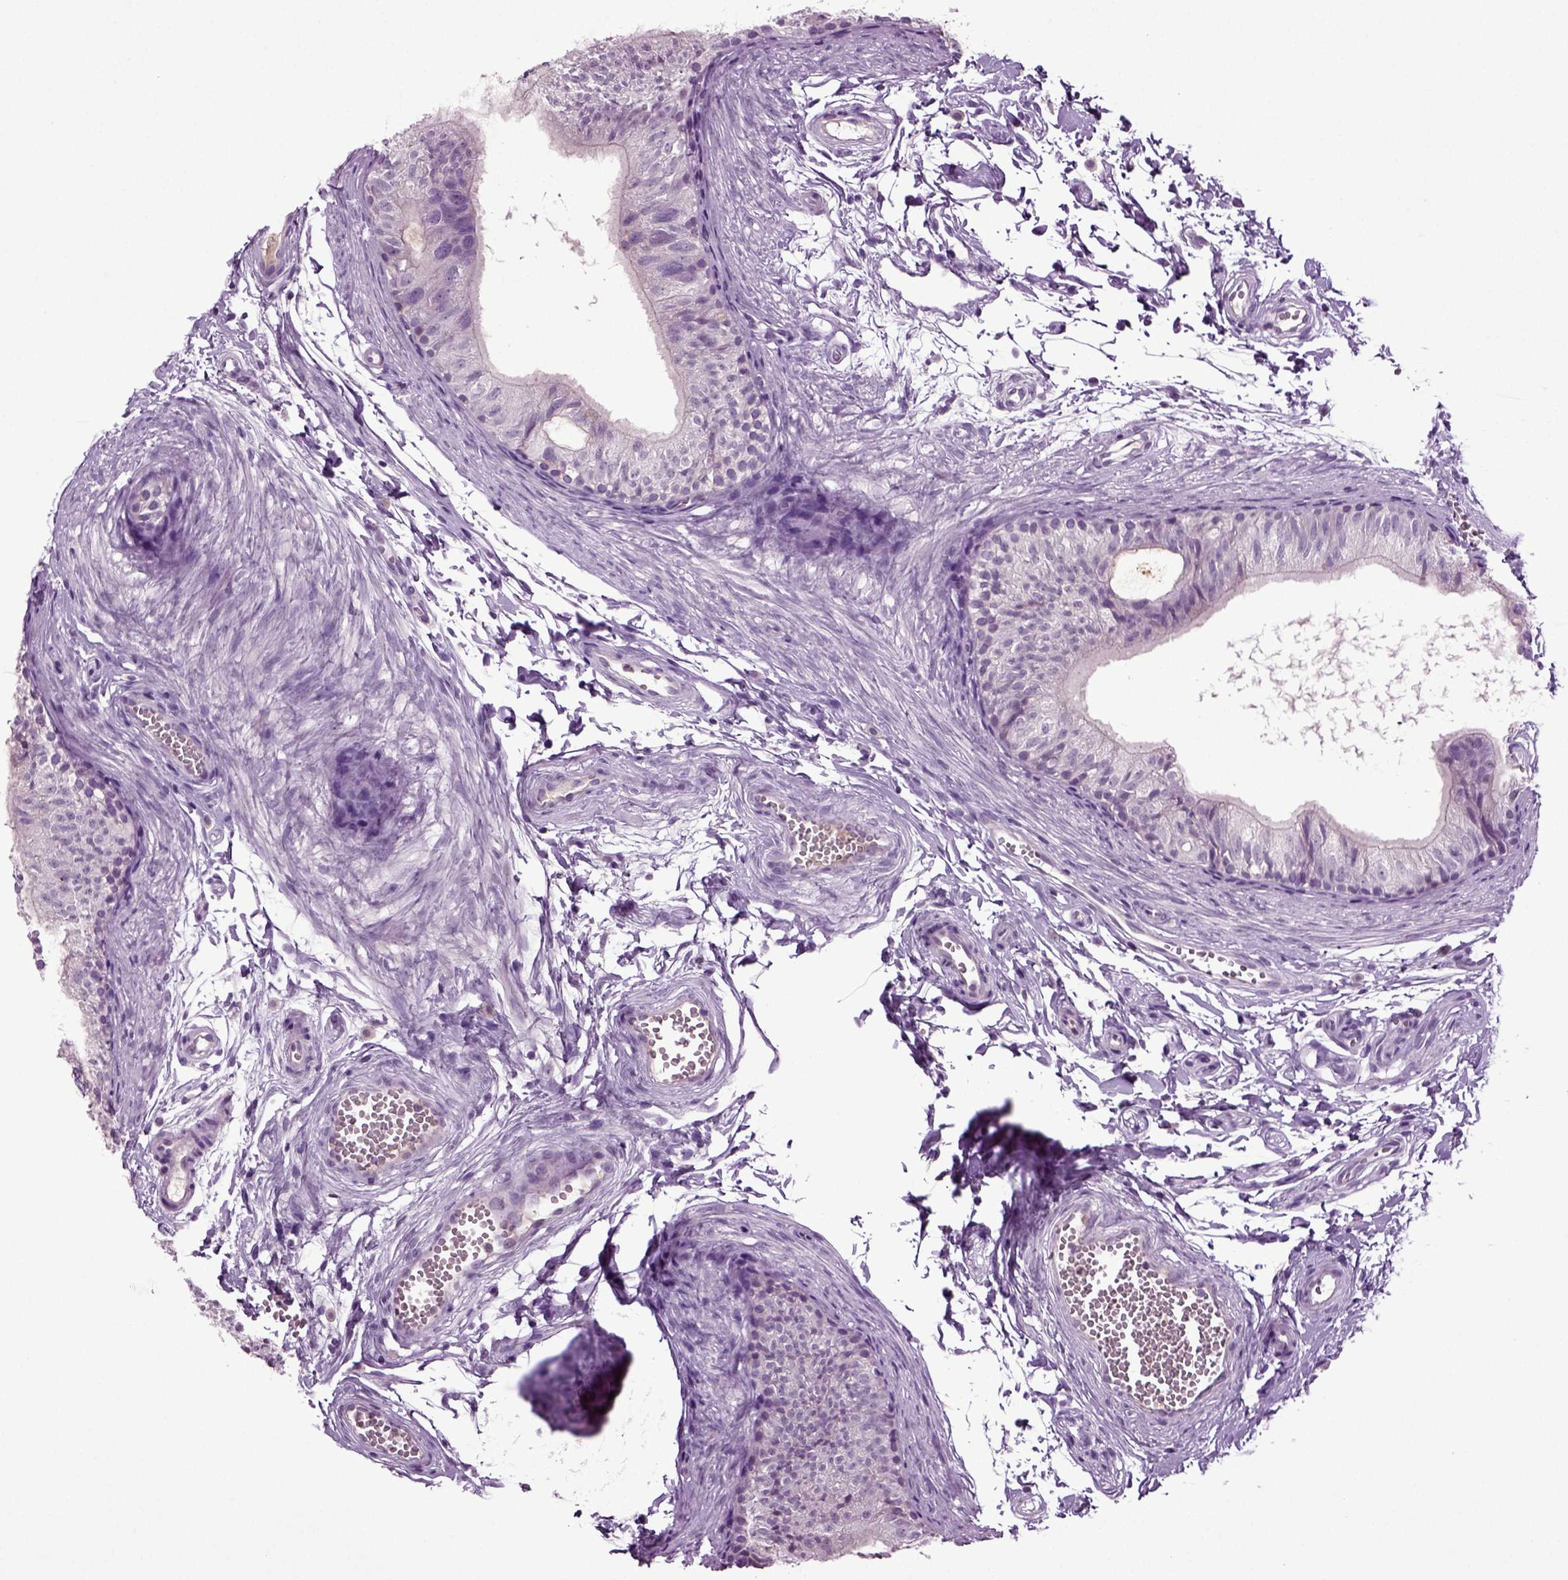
{"staining": {"intensity": "negative", "quantity": "none", "location": "none"}, "tissue": "epididymis", "cell_type": "Glandular cells", "image_type": "normal", "snomed": [{"axis": "morphology", "description": "Normal tissue, NOS"}, {"axis": "topography", "description": "Epididymis"}], "caption": "Immunohistochemical staining of normal human epididymis shows no significant expression in glandular cells. Brightfield microscopy of immunohistochemistry stained with DAB (3,3'-diaminobenzidine) (brown) and hematoxylin (blue), captured at high magnification.", "gene": "FGF11", "patient": {"sex": "male", "age": 22}}